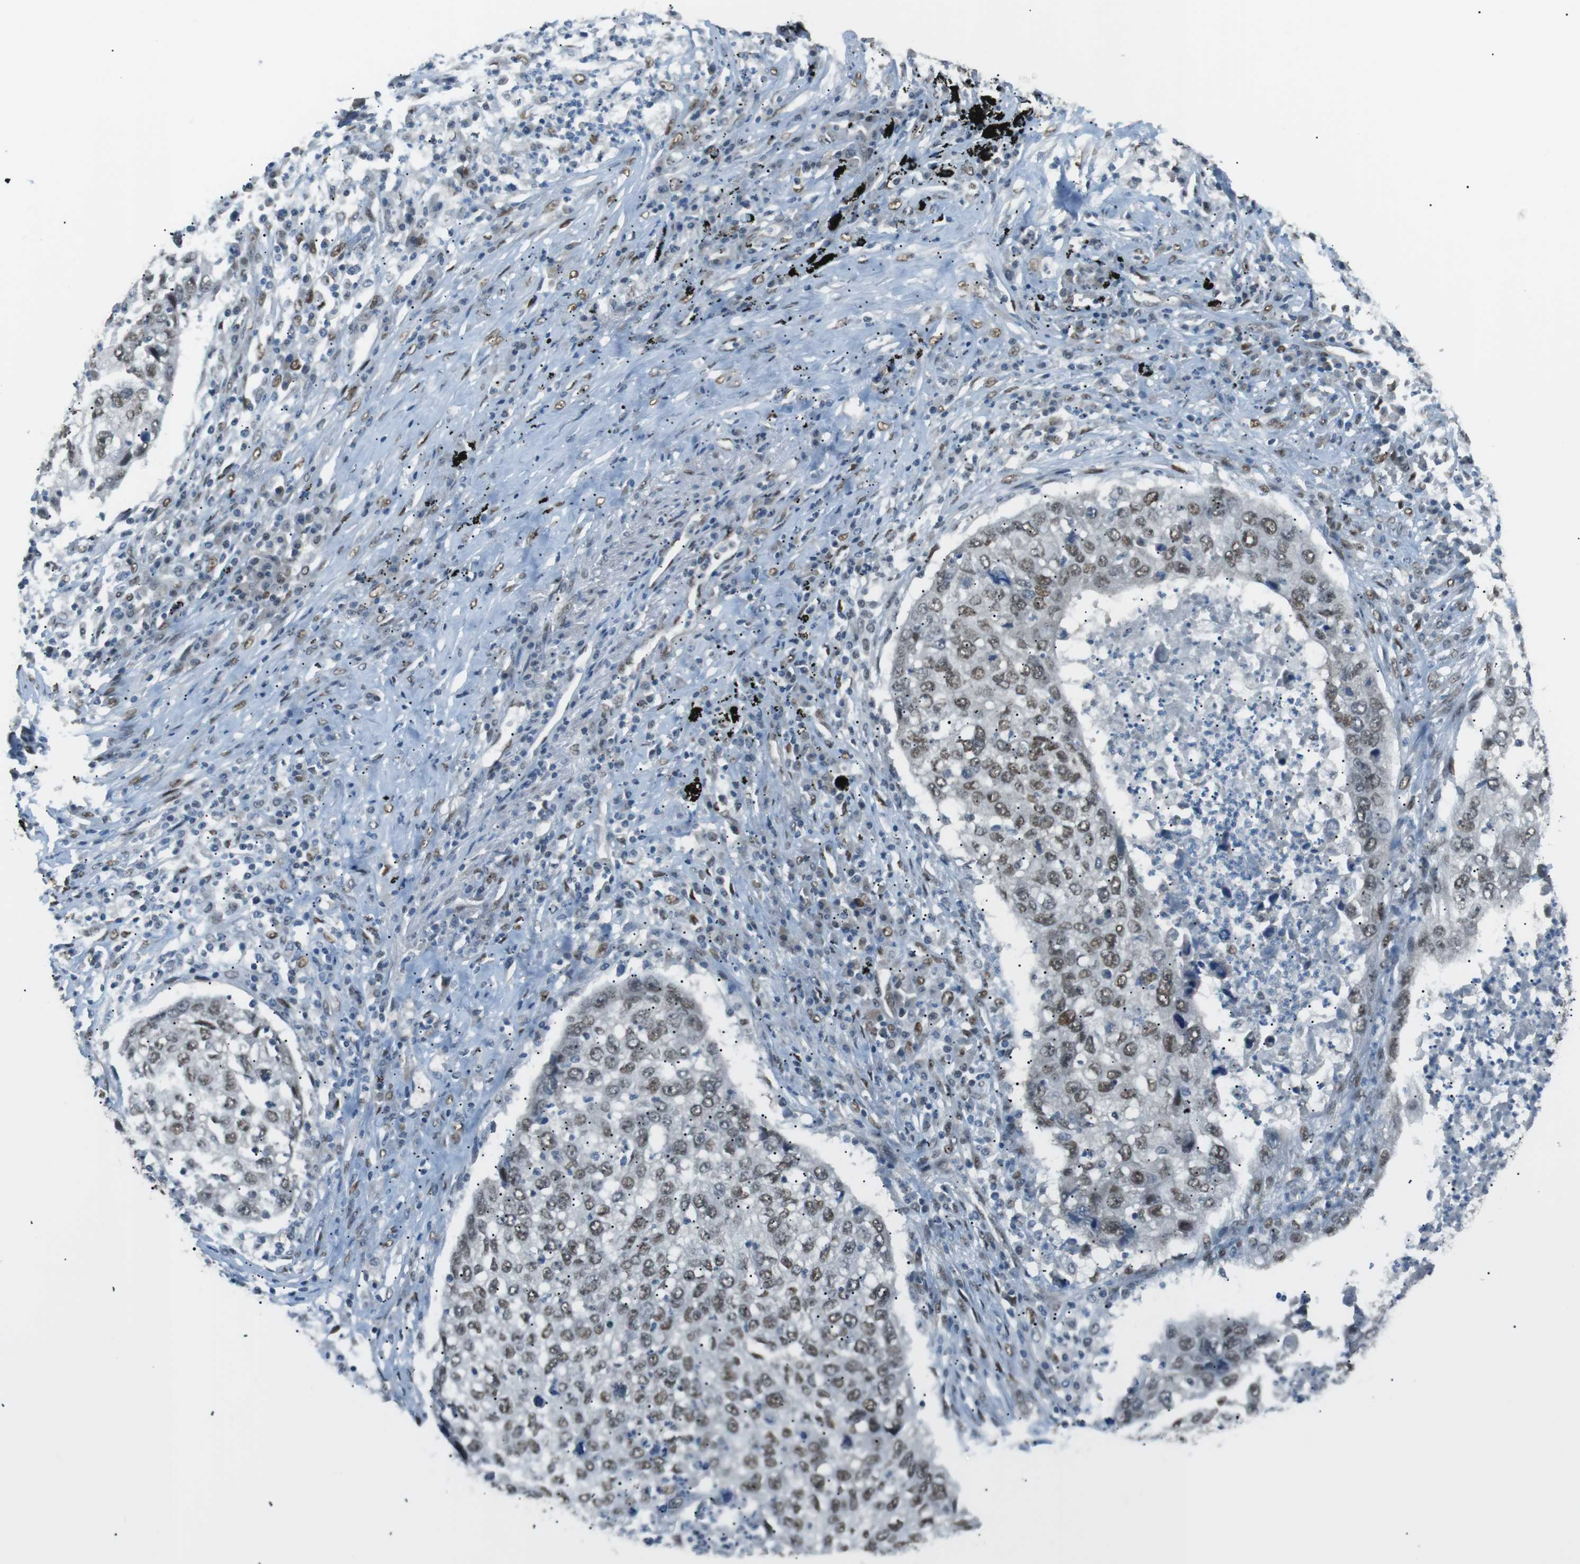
{"staining": {"intensity": "weak", "quantity": ">75%", "location": "nuclear"}, "tissue": "lung cancer", "cell_type": "Tumor cells", "image_type": "cancer", "snomed": [{"axis": "morphology", "description": "Squamous cell carcinoma, NOS"}, {"axis": "topography", "description": "Lung"}], "caption": "Lung cancer (squamous cell carcinoma) was stained to show a protein in brown. There is low levels of weak nuclear positivity in approximately >75% of tumor cells. The staining is performed using DAB brown chromogen to label protein expression. The nuclei are counter-stained blue using hematoxylin.", "gene": "SRPK2", "patient": {"sex": "female", "age": 63}}